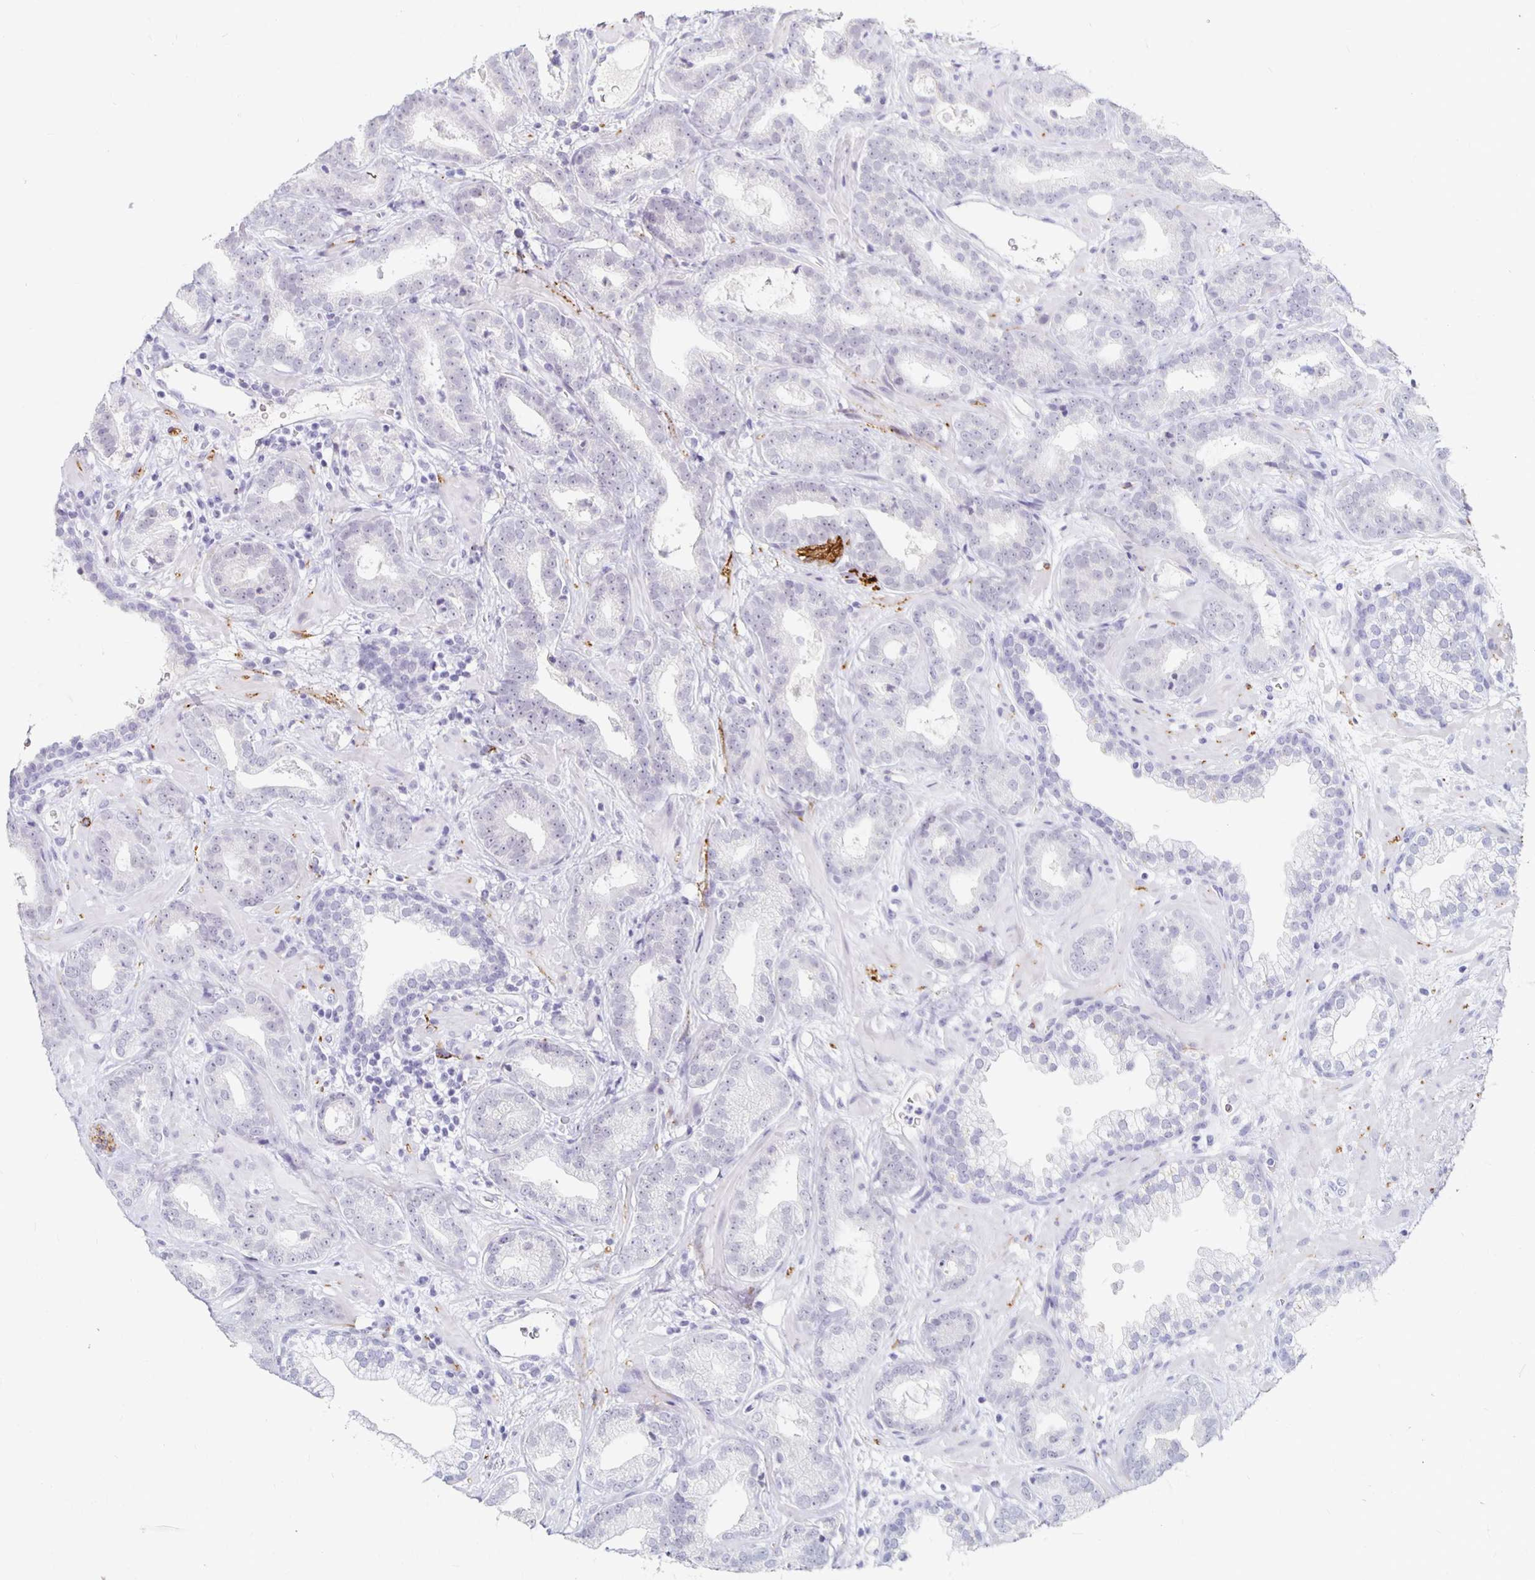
{"staining": {"intensity": "negative", "quantity": "none", "location": "none"}, "tissue": "prostate cancer", "cell_type": "Tumor cells", "image_type": "cancer", "snomed": [{"axis": "morphology", "description": "Adenocarcinoma, Low grade"}, {"axis": "topography", "description": "Prostate"}], "caption": "Immunohistochemistry of human prostate cancer (low-grade adenocarcinoma) displays no positivity in tumor cells.", "gene": "KCNQ2", "patient": {"sex": "male", "age": 62}}